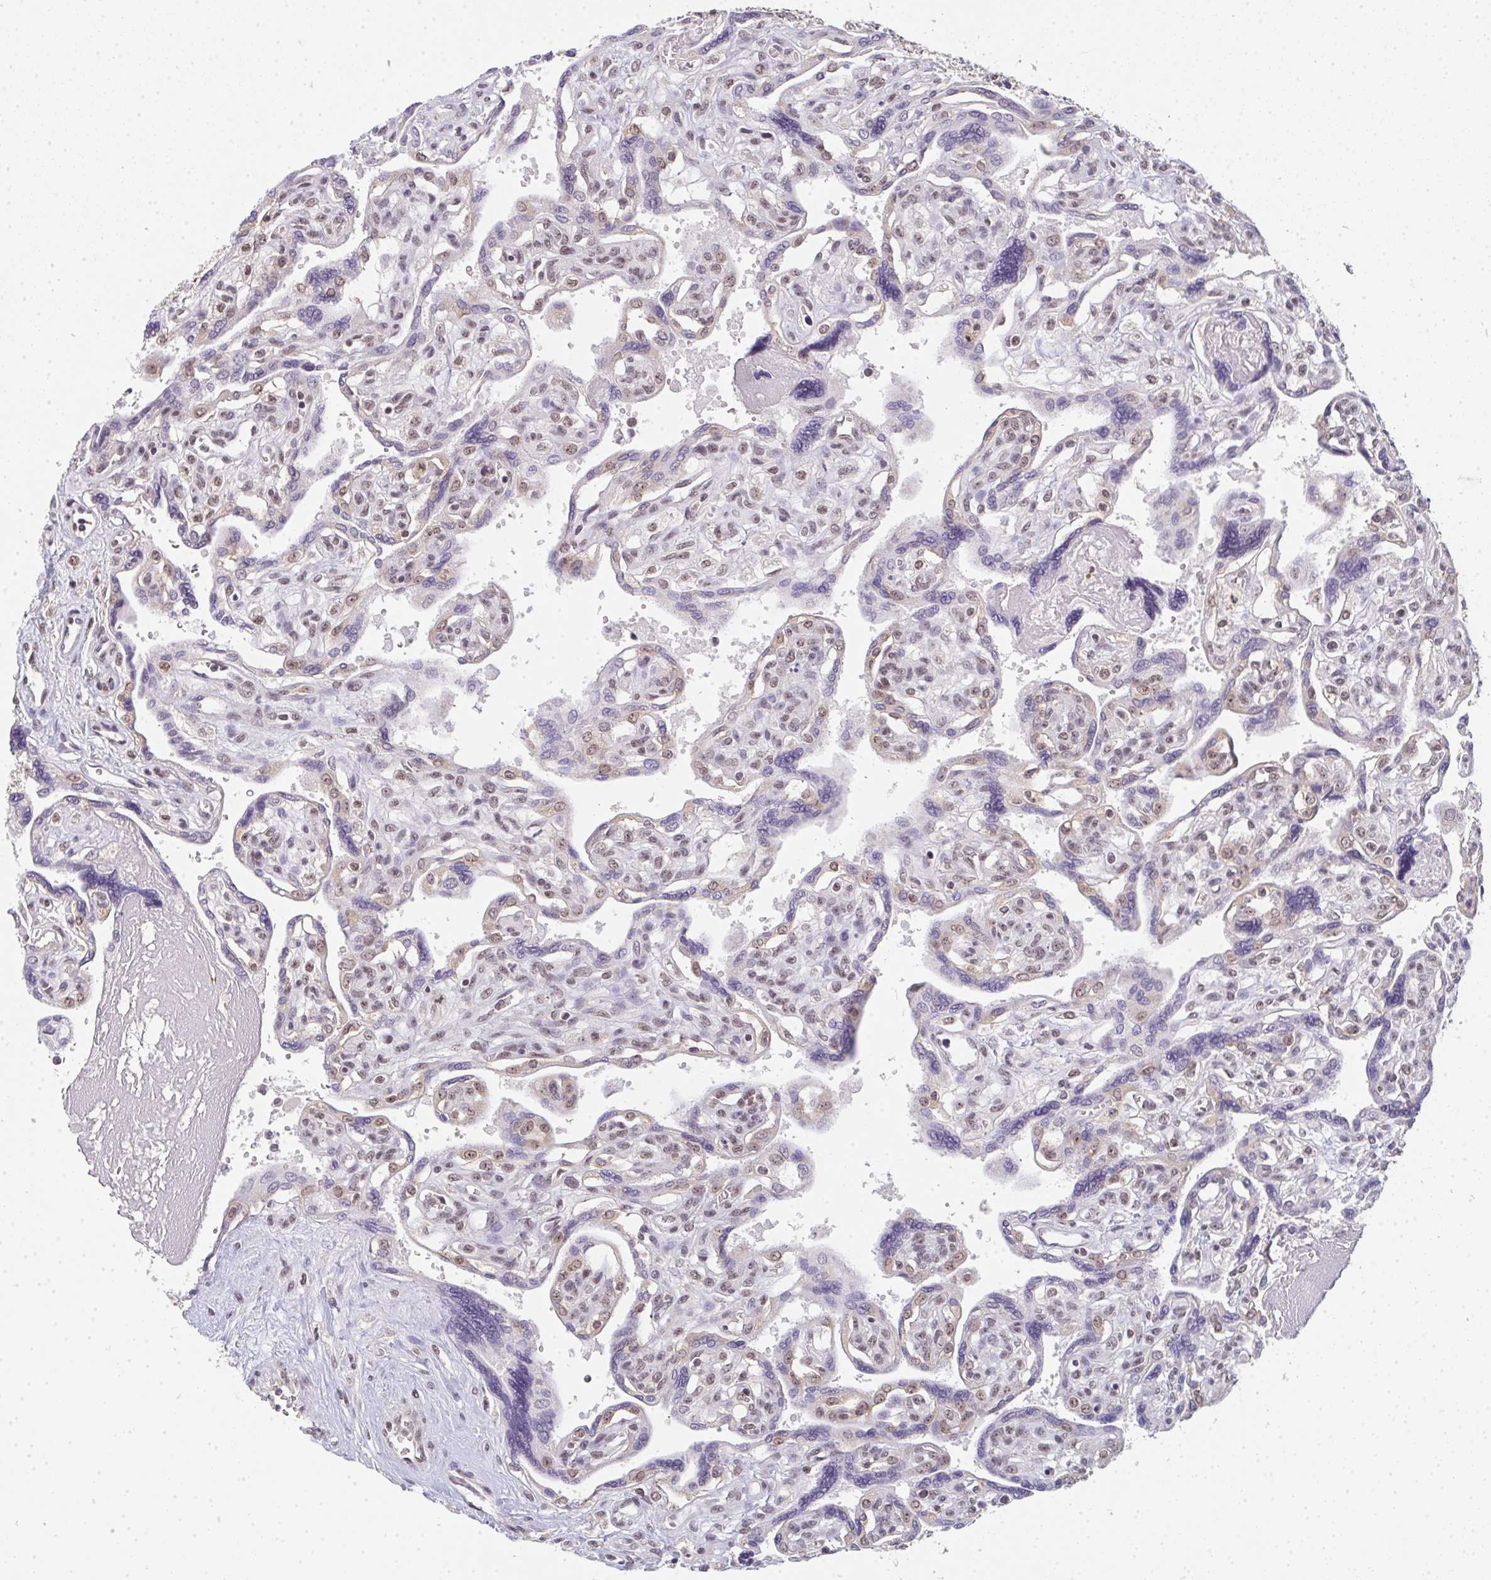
{"staining": {"intensity": "moderate", "quantity": "25%-75%", "location": "nuclear"}, "tissue": "placenta", "cell_type": "Decidual cells", "image_type": "normal", "snomed": [{"axis": "morphology", "description": "Normal tissue, NOS"}, {"axis": "topography", "description": "Placenta"}], "caption": "Decidual cells show medium levels of moderate nuclear expression in approximately 25%-75% of cells in normal placenta. (Brightfield microscopy of DAB IHC at high magnification).", "gene": "DKC1", "patient": {"sex": "female", "age": 39}}